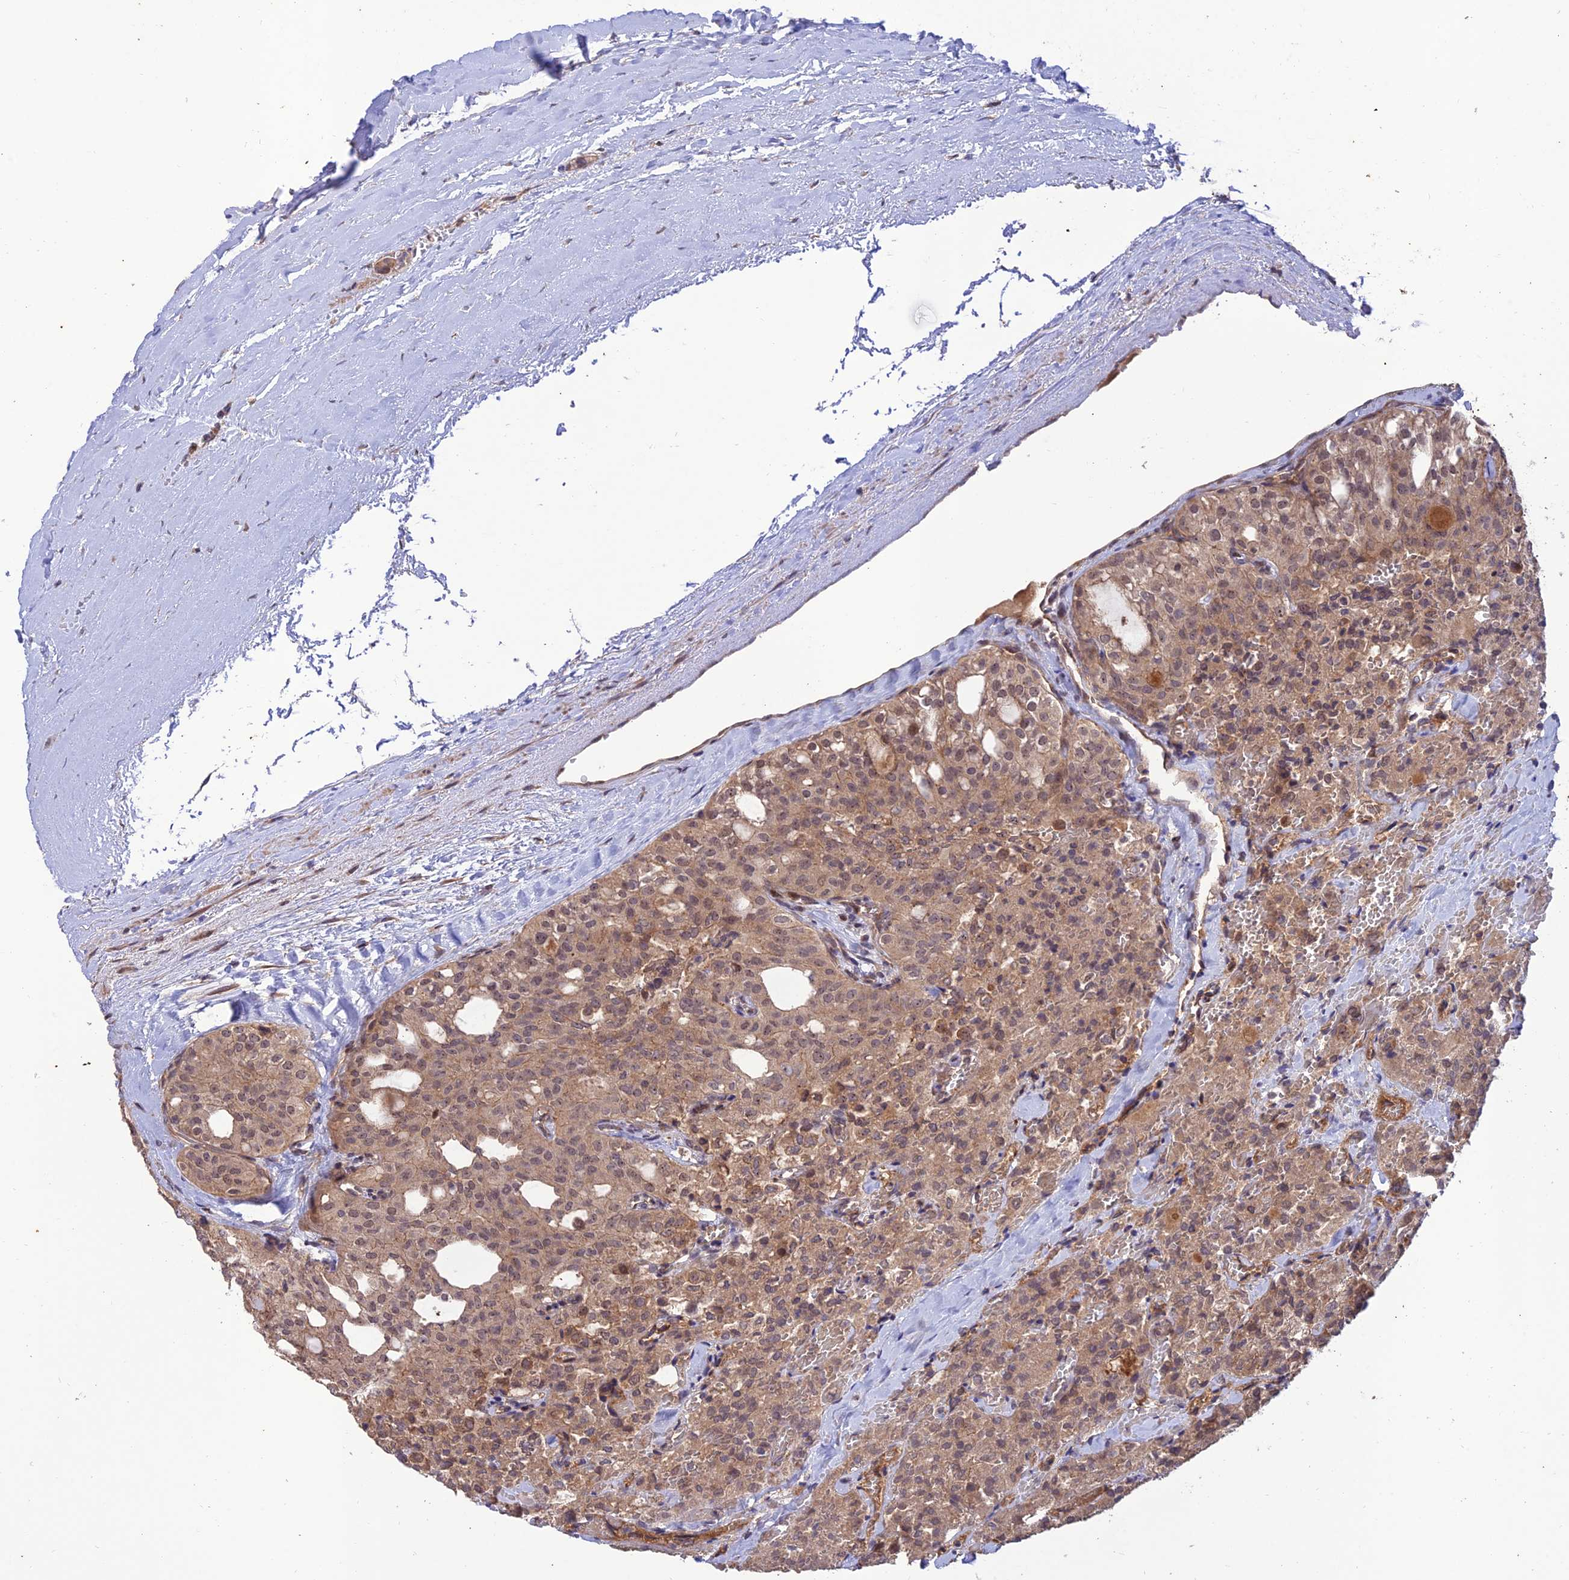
{"staining": {"intensity": "moderate", "quantity": ">75%", "location": "cytoplasmic/membranous"}, "tissue": "thyroid cancer", "cell_type": "Tumor cells", "image_type": "cancer", "snomed": [{"axis": "morphology", "description": "Follicular adenoma carcinoma, NOS"}, {"axis": "topography", "description": "Thyroid gland"}], "caption": "Human follicular adenoma carcinoma (thyroid) stained with a protein marker exhibits moderate staining in tumor cells.", "gene": "REV1", "patient": {"sex": "male", "age": 75}}